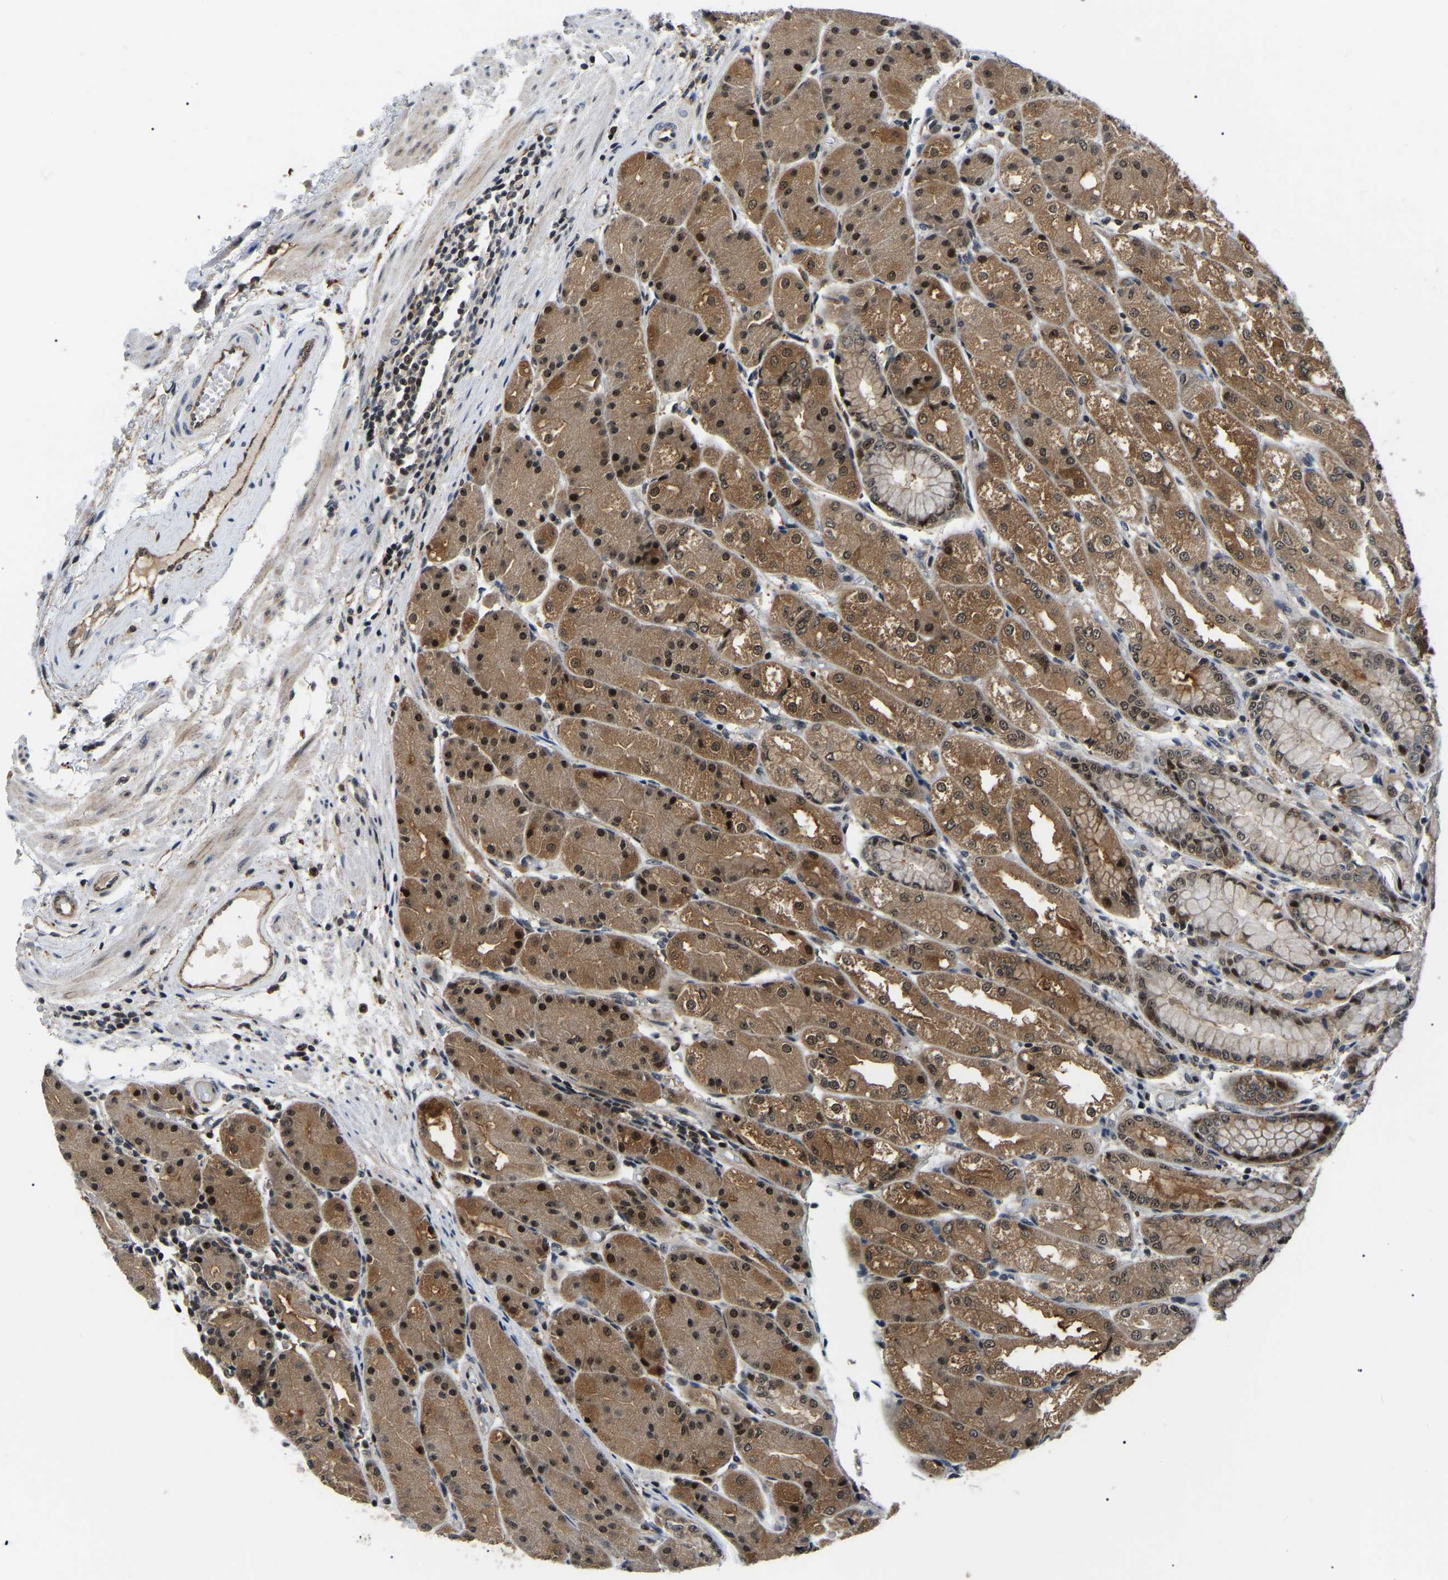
{"staining": {"intensity": "strong", "quantity": ">75%", "location": "cytoplasmic/membranous,nuclear"}, "tissue": "stomach", "cell_type": "Glandular cells", "image_type": "normal", "snomed": [{"axis": "morphology", "description": "Normal tissue, NOS"}, {"axis": "topography", "description": "Stomach, upper"}], "caption": "IHC (DAB) staining of unremarkable human stomach displays strong cytoplasmic/membranous,nuclear protein staining in approximately >75% of glandular cells.", "gene": "RRP1B", "patient": {"sex": "male", "age": 72}}